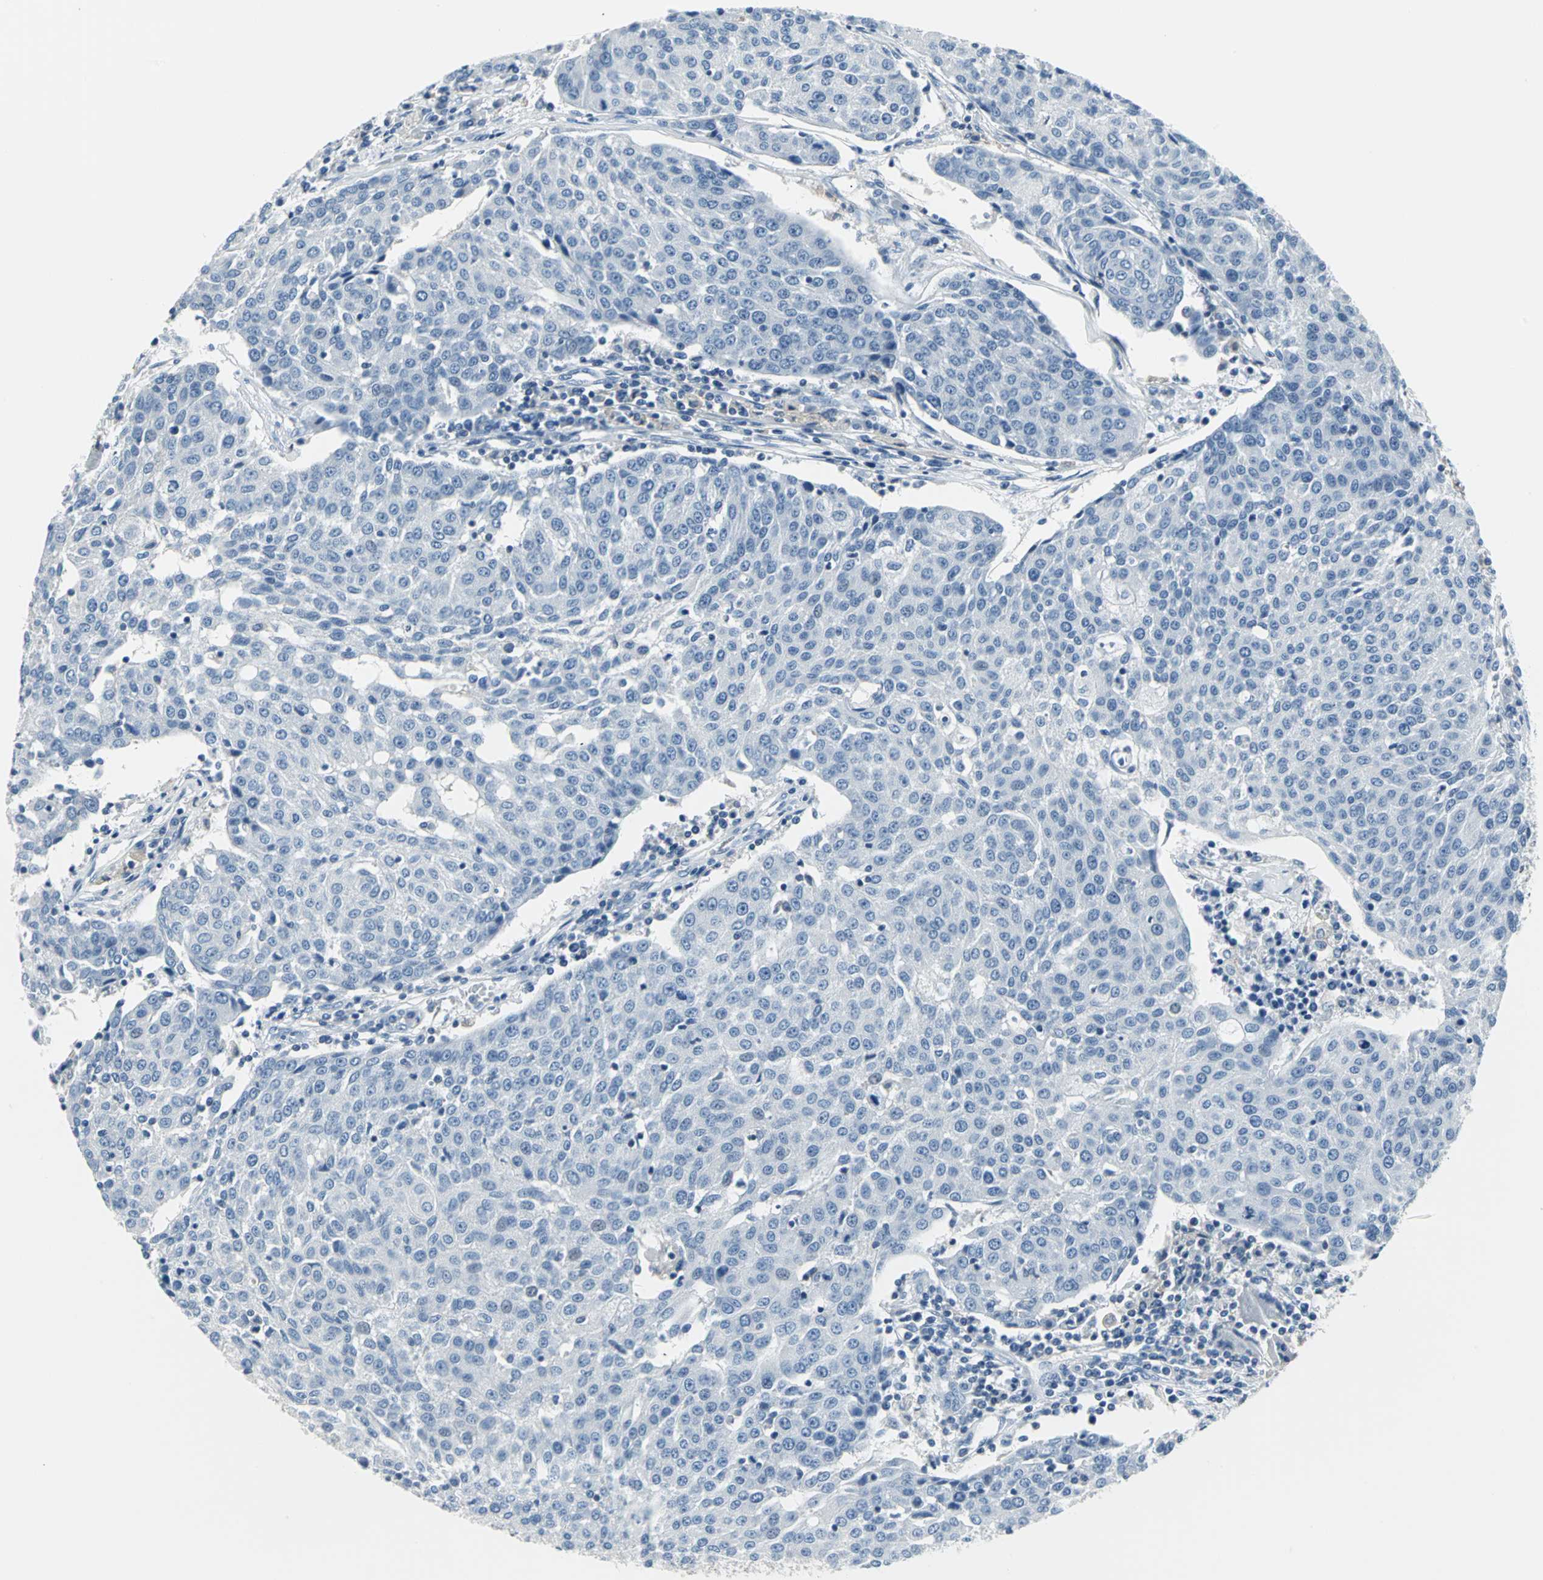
{"staining": {"intensity": "negative", "quantity": "none", "location": "none"}, "tissue": "urothelial cancer", "cell_type": "Tumor cells", "image_type": "cancer", "snomed": [{"axis": "morphology", "description": "Urothelial carcinoma, High grade"}, {"axis": "topography", "description": "Urinary bladder"}], "caption": "Immunohistochemistry (IHC) micrograph of urothelial cancer stained for a protein (brown), which exhibits no expression in tumor cells.", "gene": "IQGAP2", "patient": {"sex": "female", "age": 85}}